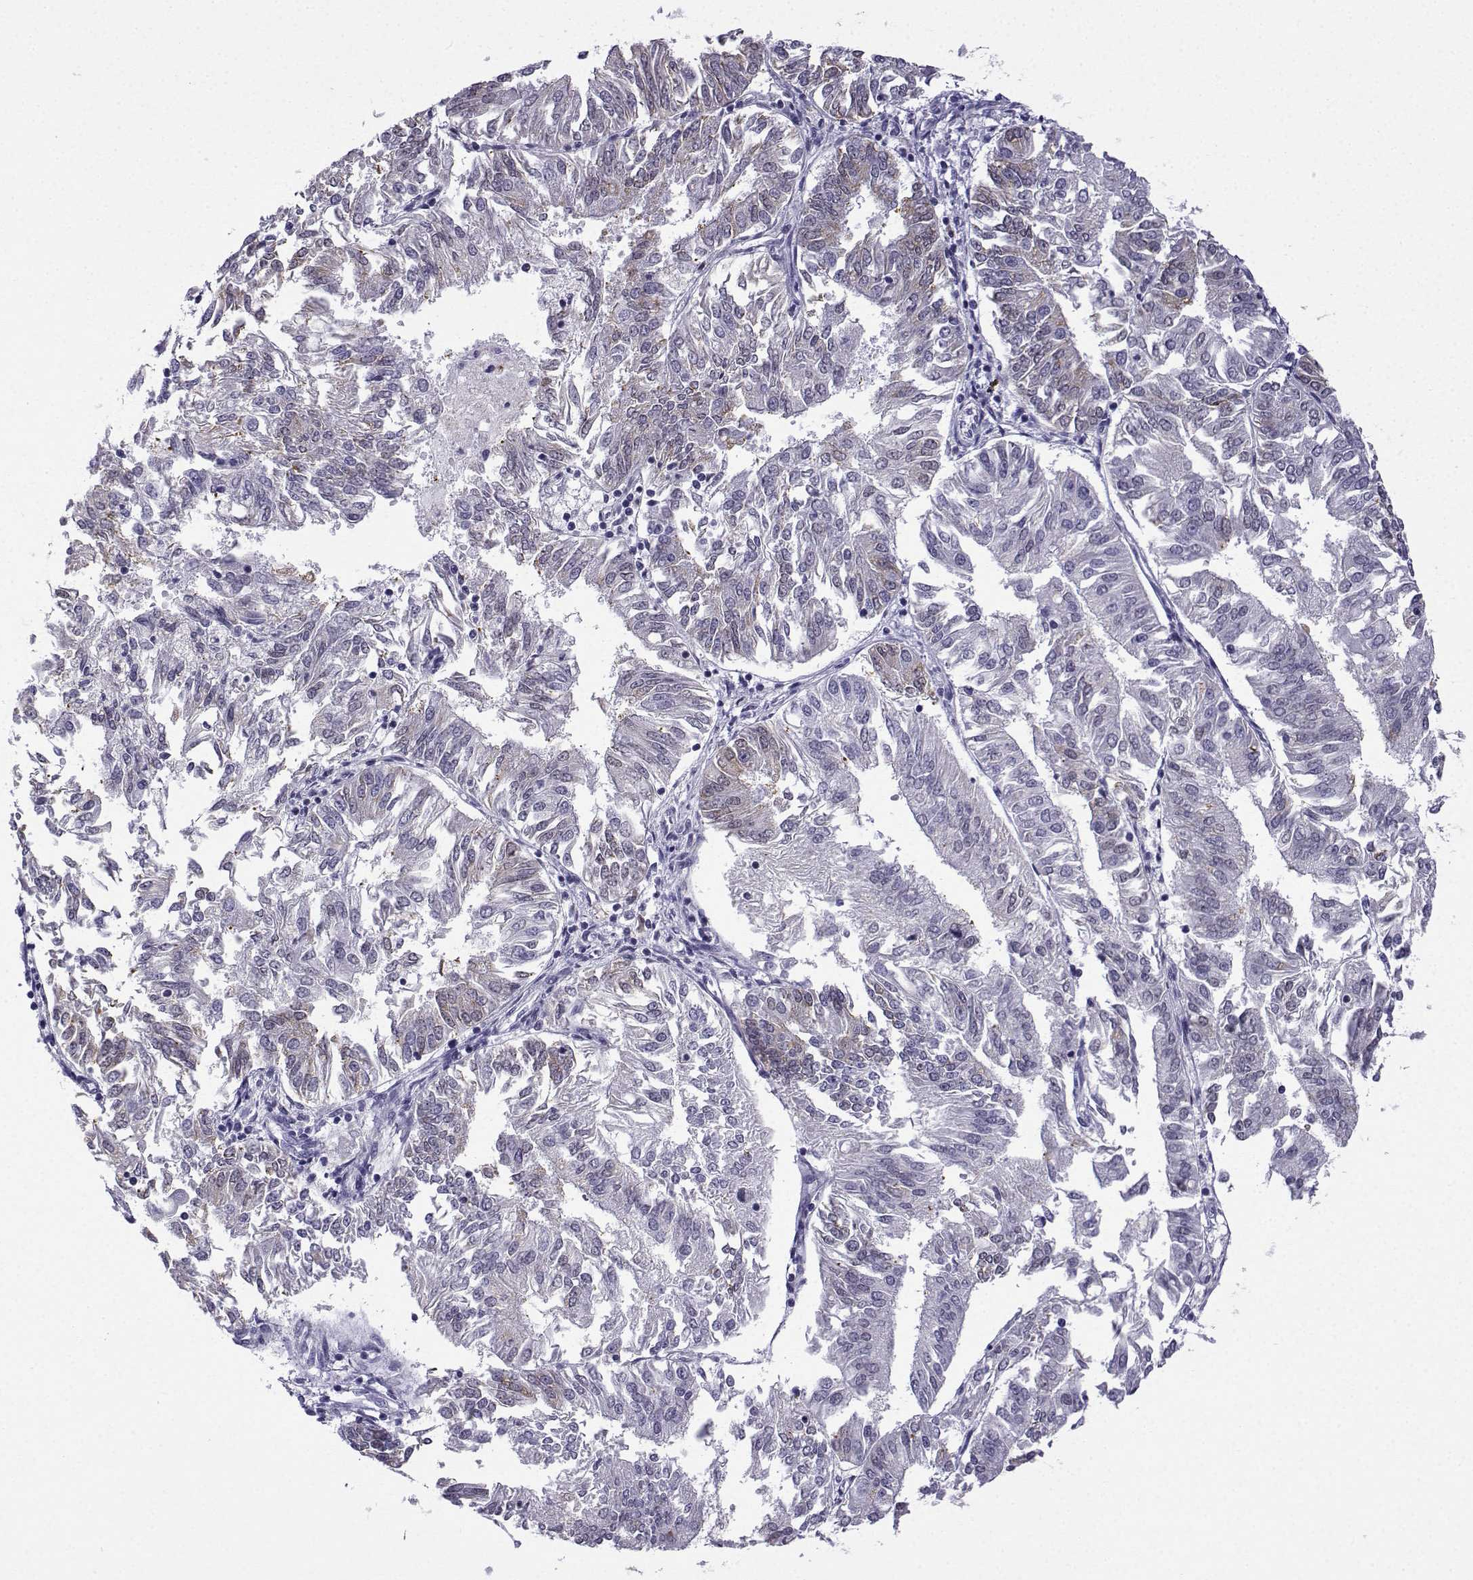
{"staining": {"intensity": "weak", "quantity": "<25%", "location": "cytoplasmic/membranous"}, "tissue": "endometrial cancer", "cell_type": "Tumor cells", "image_type": "cancer", "snomed": [{"axis": "morphology", "description": "Adenocarcinoma, NOS"}, {"axis": "topography", "description": "Endometrium"}], "caption": "Tumor cells show no significant protein staining in endometrial cancer. (DAB immunohistochemistry (IHC) with hematoxylin counter stain).", "gene": "MRGBP", "patient": {"sex": "female", "age": 58}}